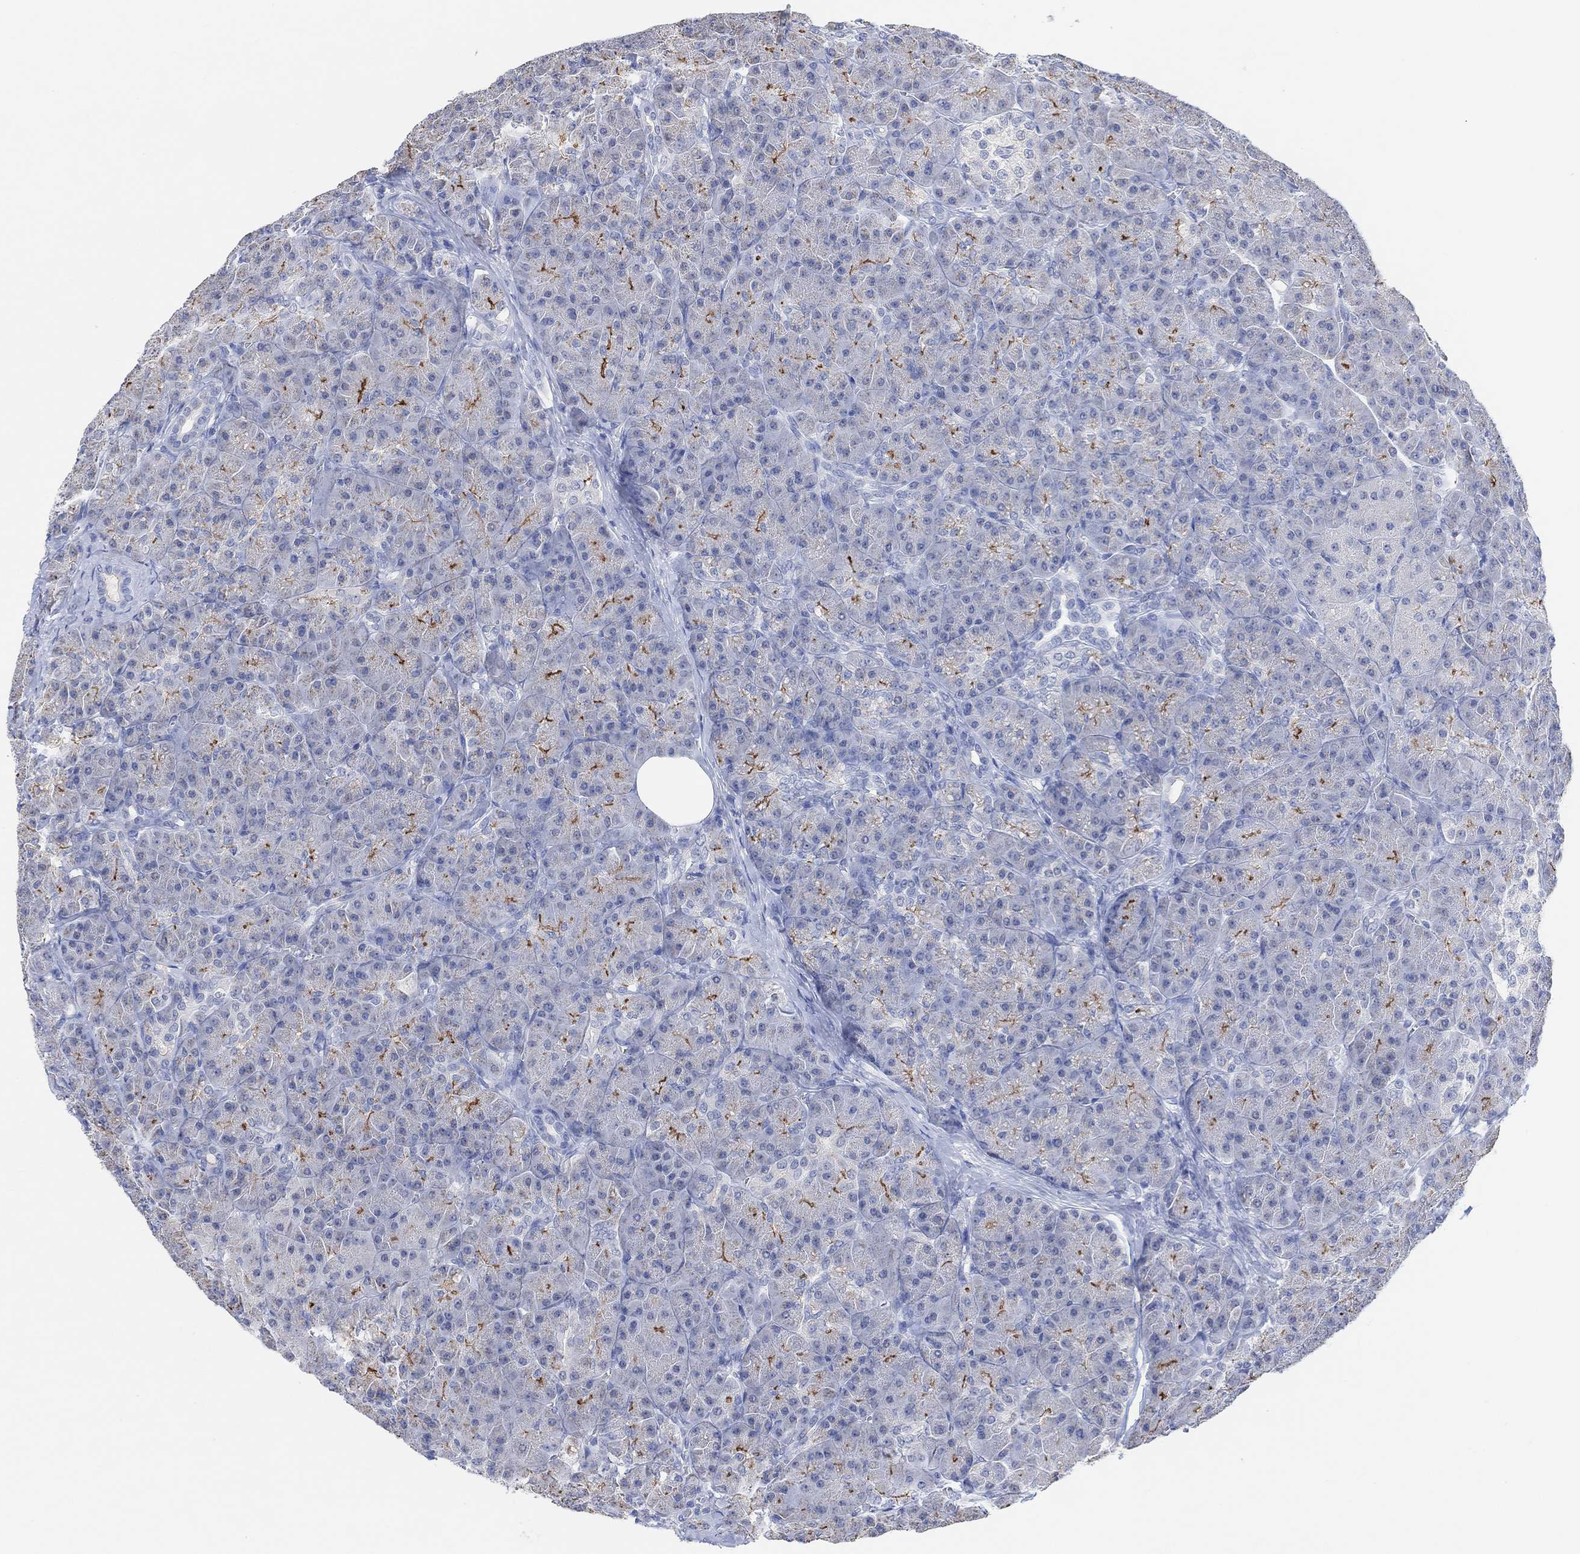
{"staining": {"intensity": "strong", "quantity": "<25%", "location": "cytoplasmic/membranous"}, "tissue": "pancreas", "cell_type": "Exocrine glandular cells", "image_type": "normal", "snomed": [{"axis": "morphology", "description": "Normal tissue, NOS"}, {"axis": "topography", "description": "Pancreas"}], "caption": "A photomicrograph showing strong cytoplasmic/membranous expression in approximately <25% of exocrine glandular cells in unremarkable pancreas, as visualized by brown immunohistochemical staining.", "gene": "MUC1", "patient": {"sex": "male", "age": 57}}